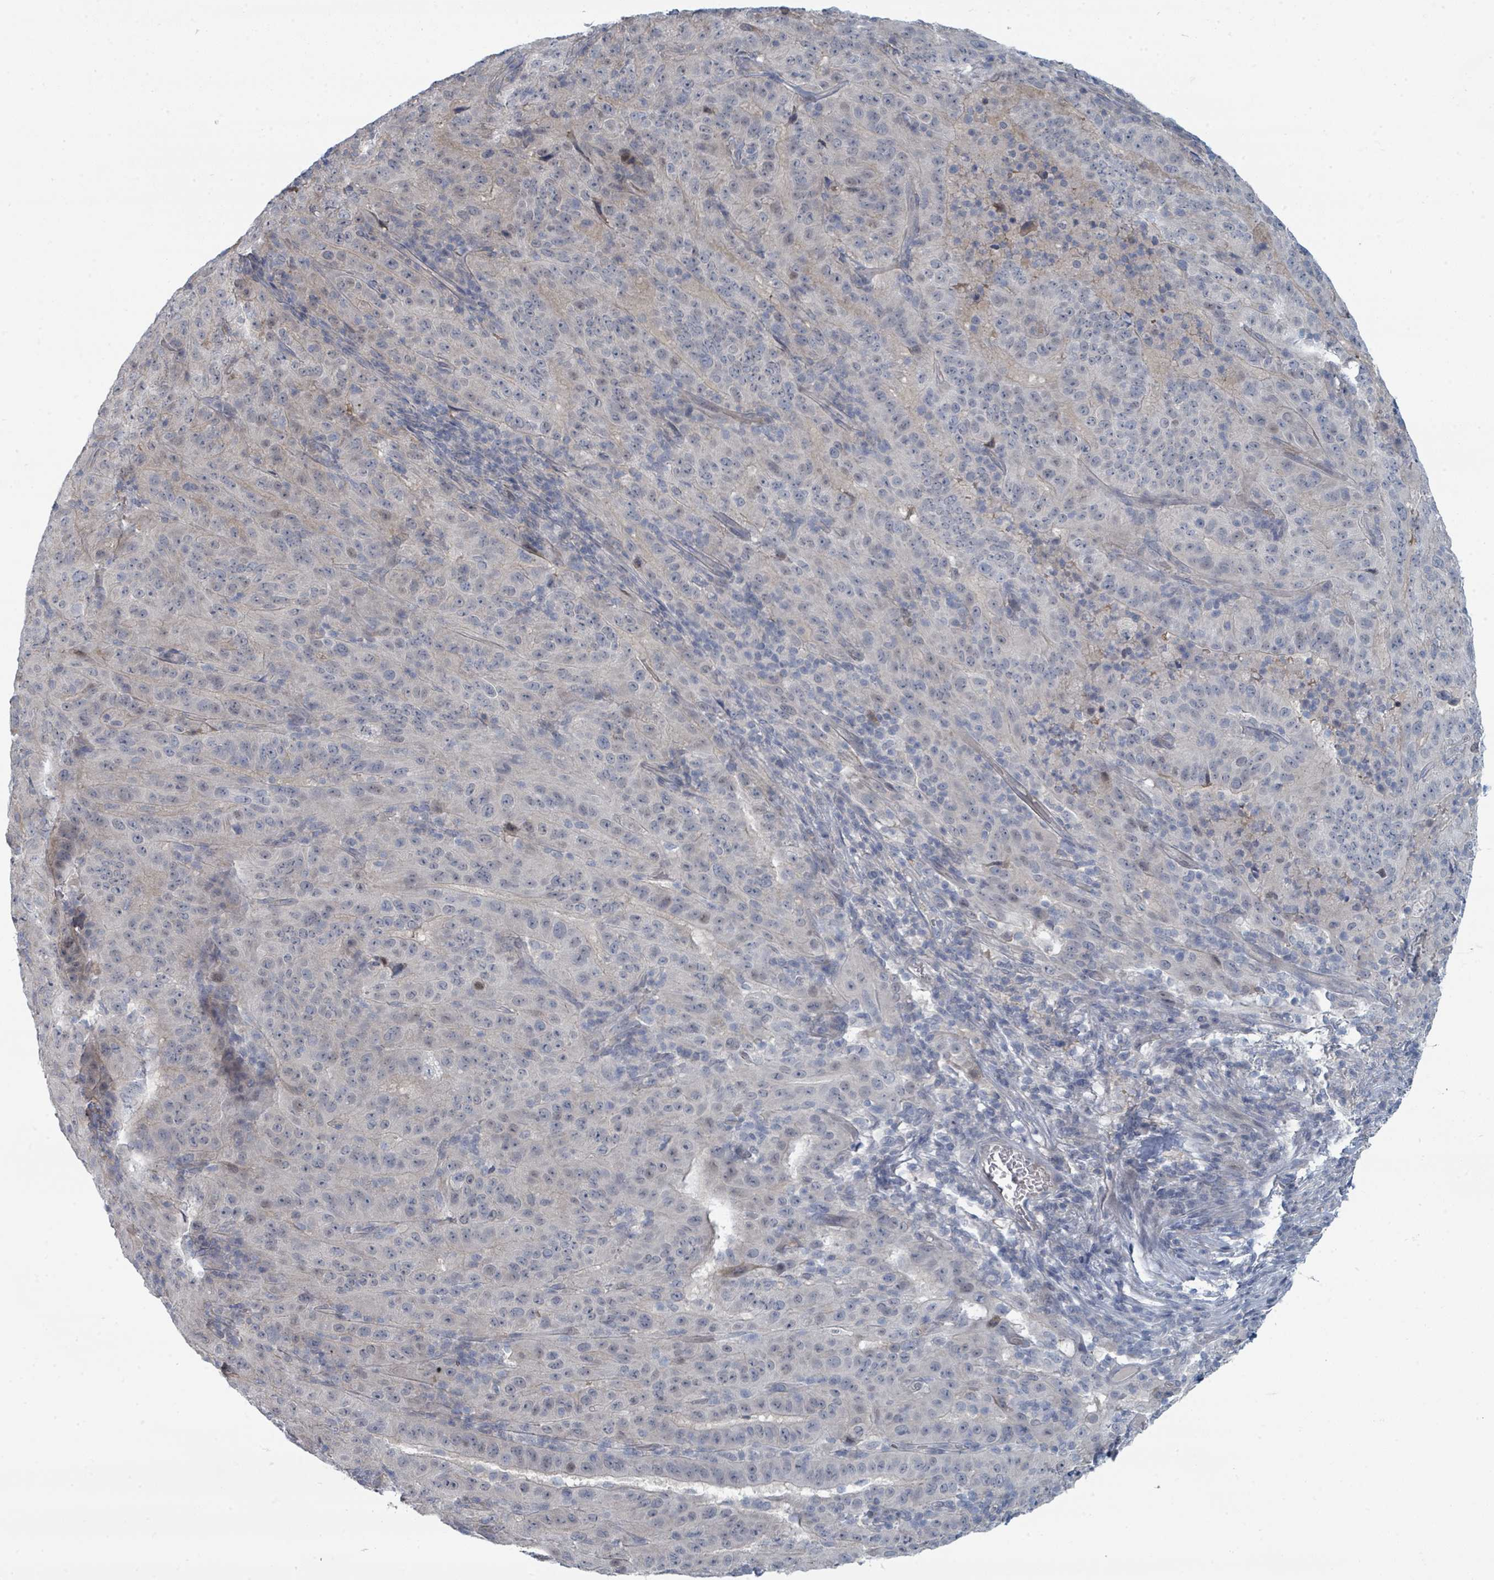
{"staining": {"intensity": "weak", "quantity": "<25%", "location": "cytoplasmic/membranous"}, "tissue": "pancreatic cancer", "cell_type": "Tumor cells", "image_type": "cancer", "snomed": [{"axis": "morphology", "description": "Adenocarcinoma, NOS"}, {"axis": "topography", "description": "Pancreas"}], "caption": "Tumor cells are negative for protein expression in human pancreatic cancer (adenocarcinoma).", "gene": "SLC25A45", "patient": {"sex": "male", "age": 63}}